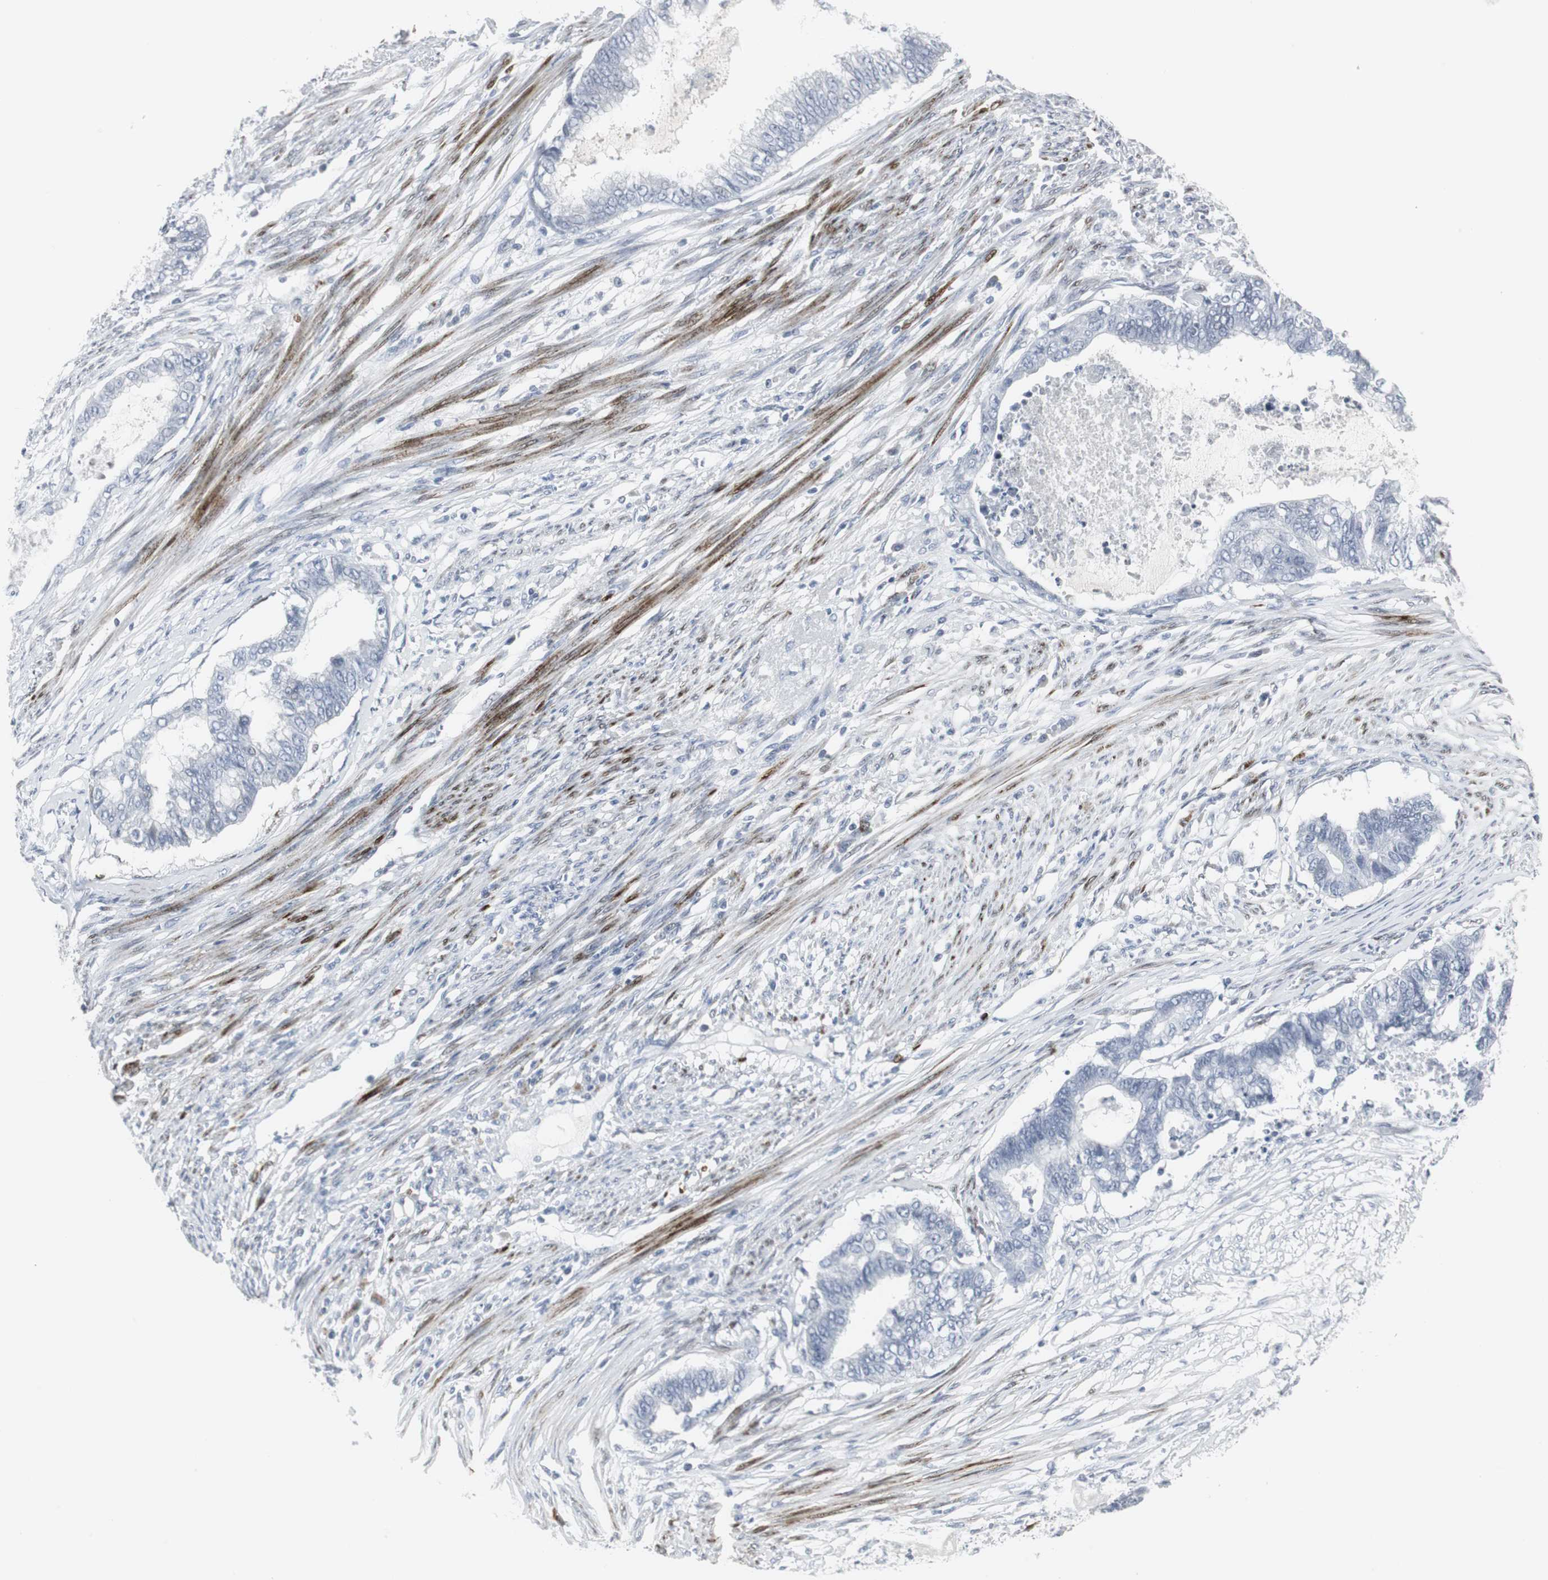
{"staining": {"intensity": "negative", "quantity": "none", "location": "none"}, "tissue": "endometrial cancer", "cell_type": "Tumor cells", "image_type": "cancer", "snomed": [{"axis": "morphology", "description": "Adenocarcinoma, NOS"}, {"axis": "topography", "description": "Endometrium"}], "caption": "Human adenocarcinoma (endometrial) stained for a protein using IHC demonstrates no positivity in tumor cells.", "gene": "PPP1R14A", "patient": {"sex": "female", "age": 79}}